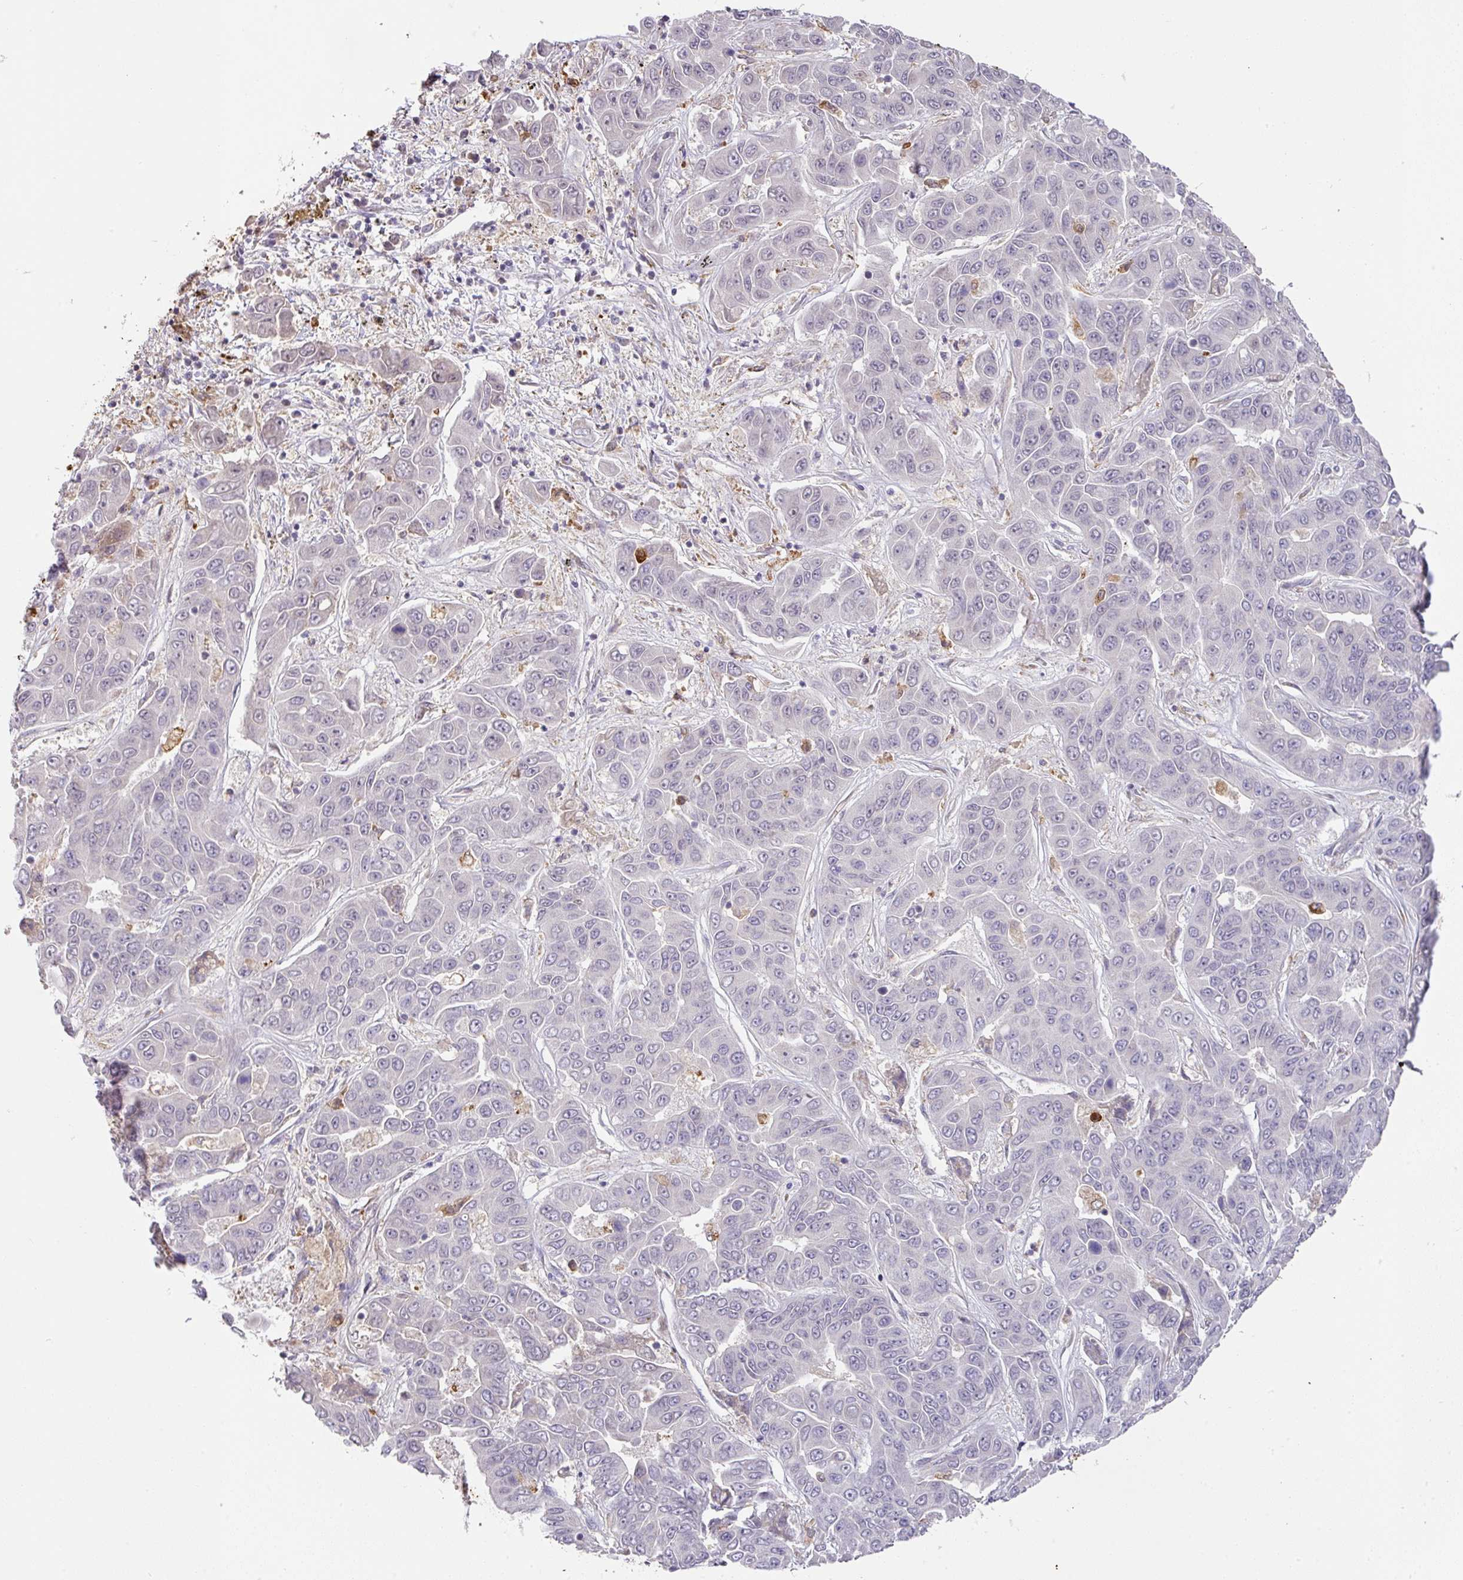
{"staining": {"intensity": "negative", "quantity": "none", "location": "none"}, "tissue": "liver cancer", "cell_type": "Tumor cells", "image_type": "cancer", "snomed": [{"axis": "morphology", "description": "Cholangiocarcinoma"}, {"axis": "topography", "description": "Liver"}], "caption": "High magnification brightfield microscopy of liver cancer stained with DAB (brown) and counterstained with hematoxylin (blue): tumor cells show no significant positivity.", "gene": "GCNT7", "patient": {"sex": "female", "age": 52}}